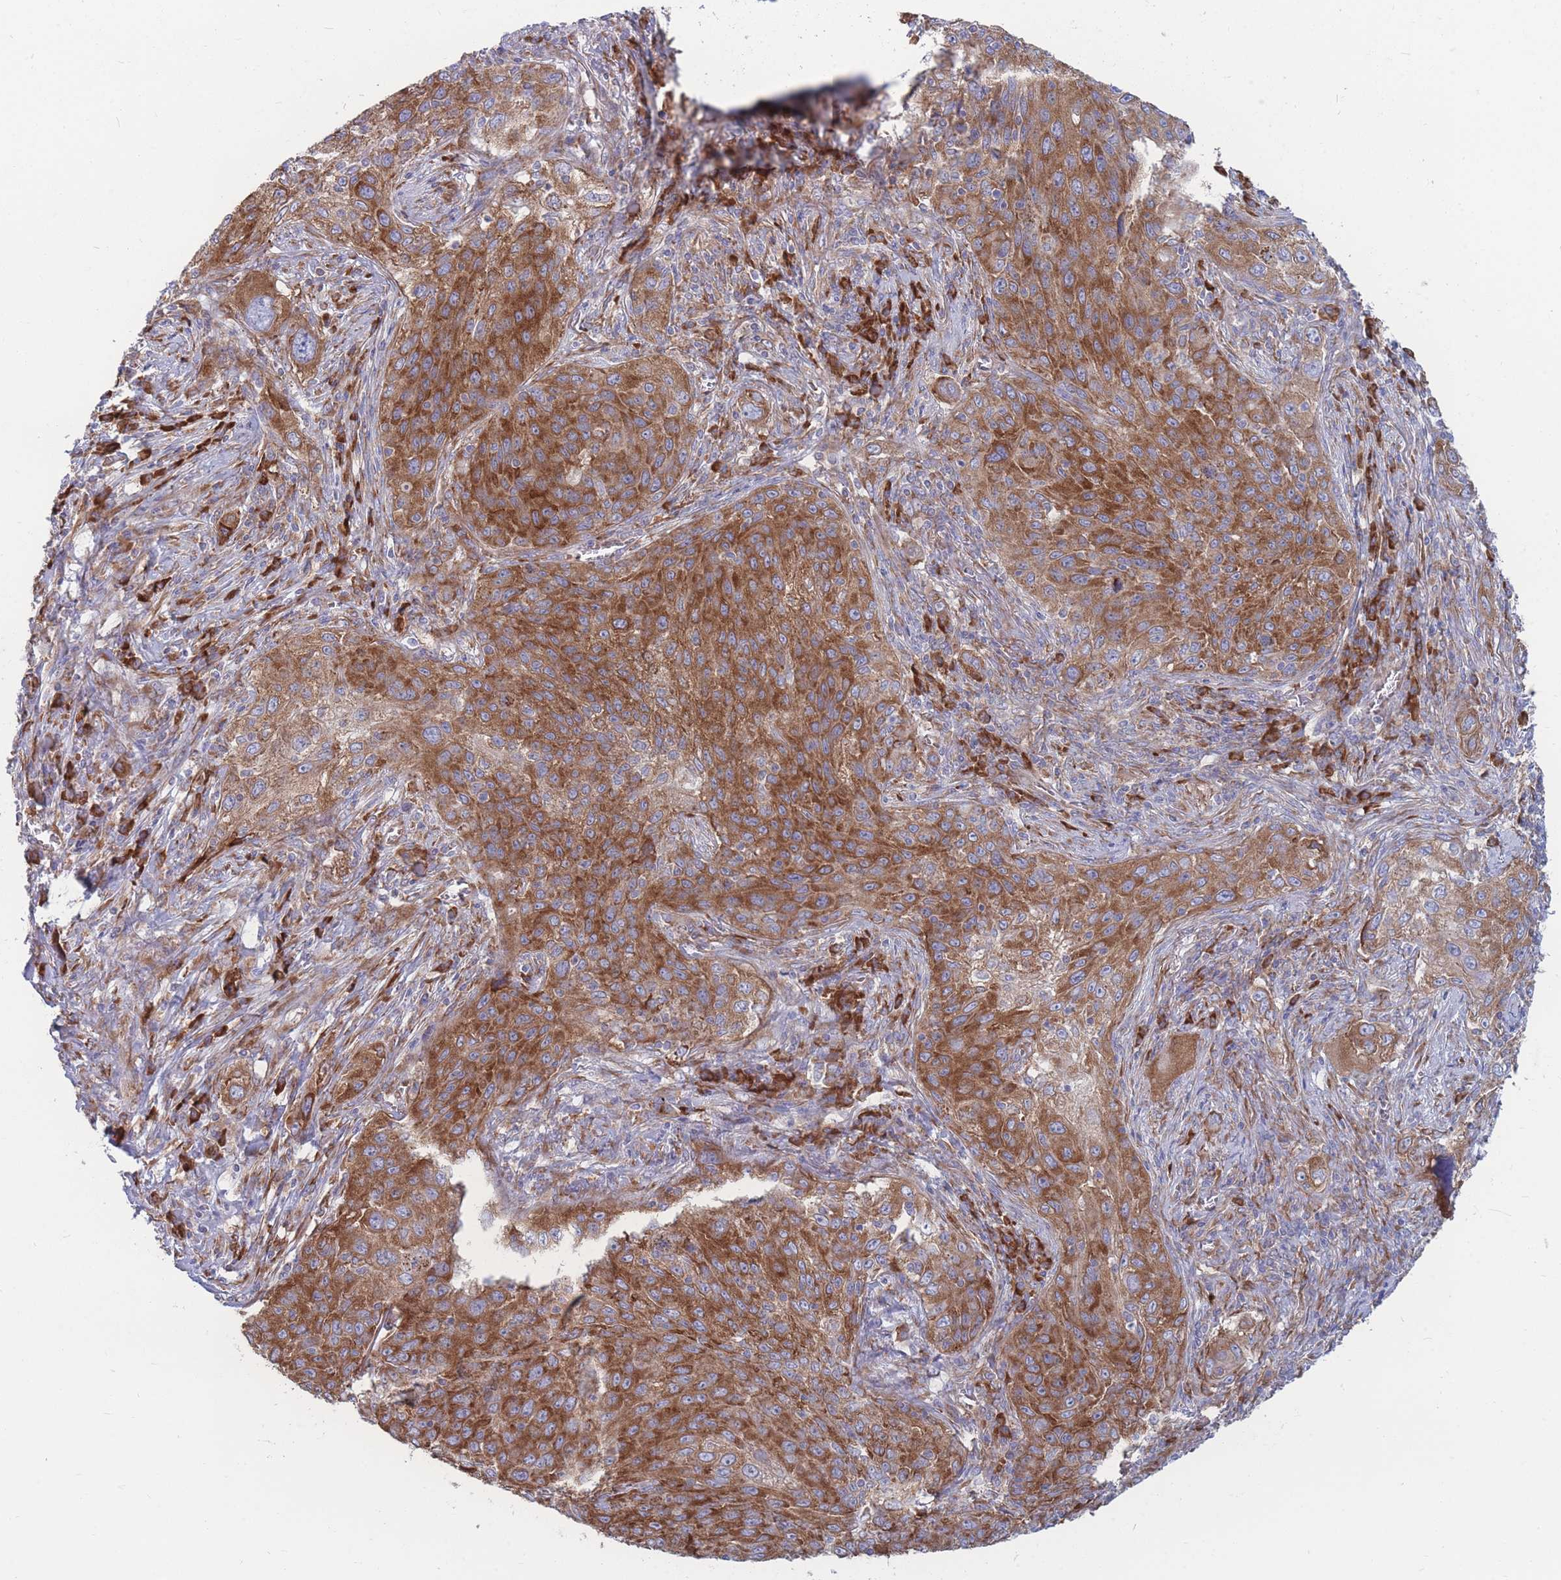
{"staining": {"intensity": "strong", "quantity": ">75%", "location": "cytoplasmic/membranous"}, "tissue": "lung cancer", "cell_type": "Tumor cells", "image_type": "cancer", "snomed": [{"axis": "morphology", "description": "Squamous cell carcinoma, NOS"}, {"axis": "topography", "description": "Lung"}], "caption": "Immunohistochemical staining of lung squamous cell carcinoma displays high levels of strong cytoplasmic/membranous positivity in about >75% of tumor cells. (DAB = brown stain, brightfield microscopy at high magnification).", "gene": "RPL8", "patient": {"sex": "female", "age": 69}}